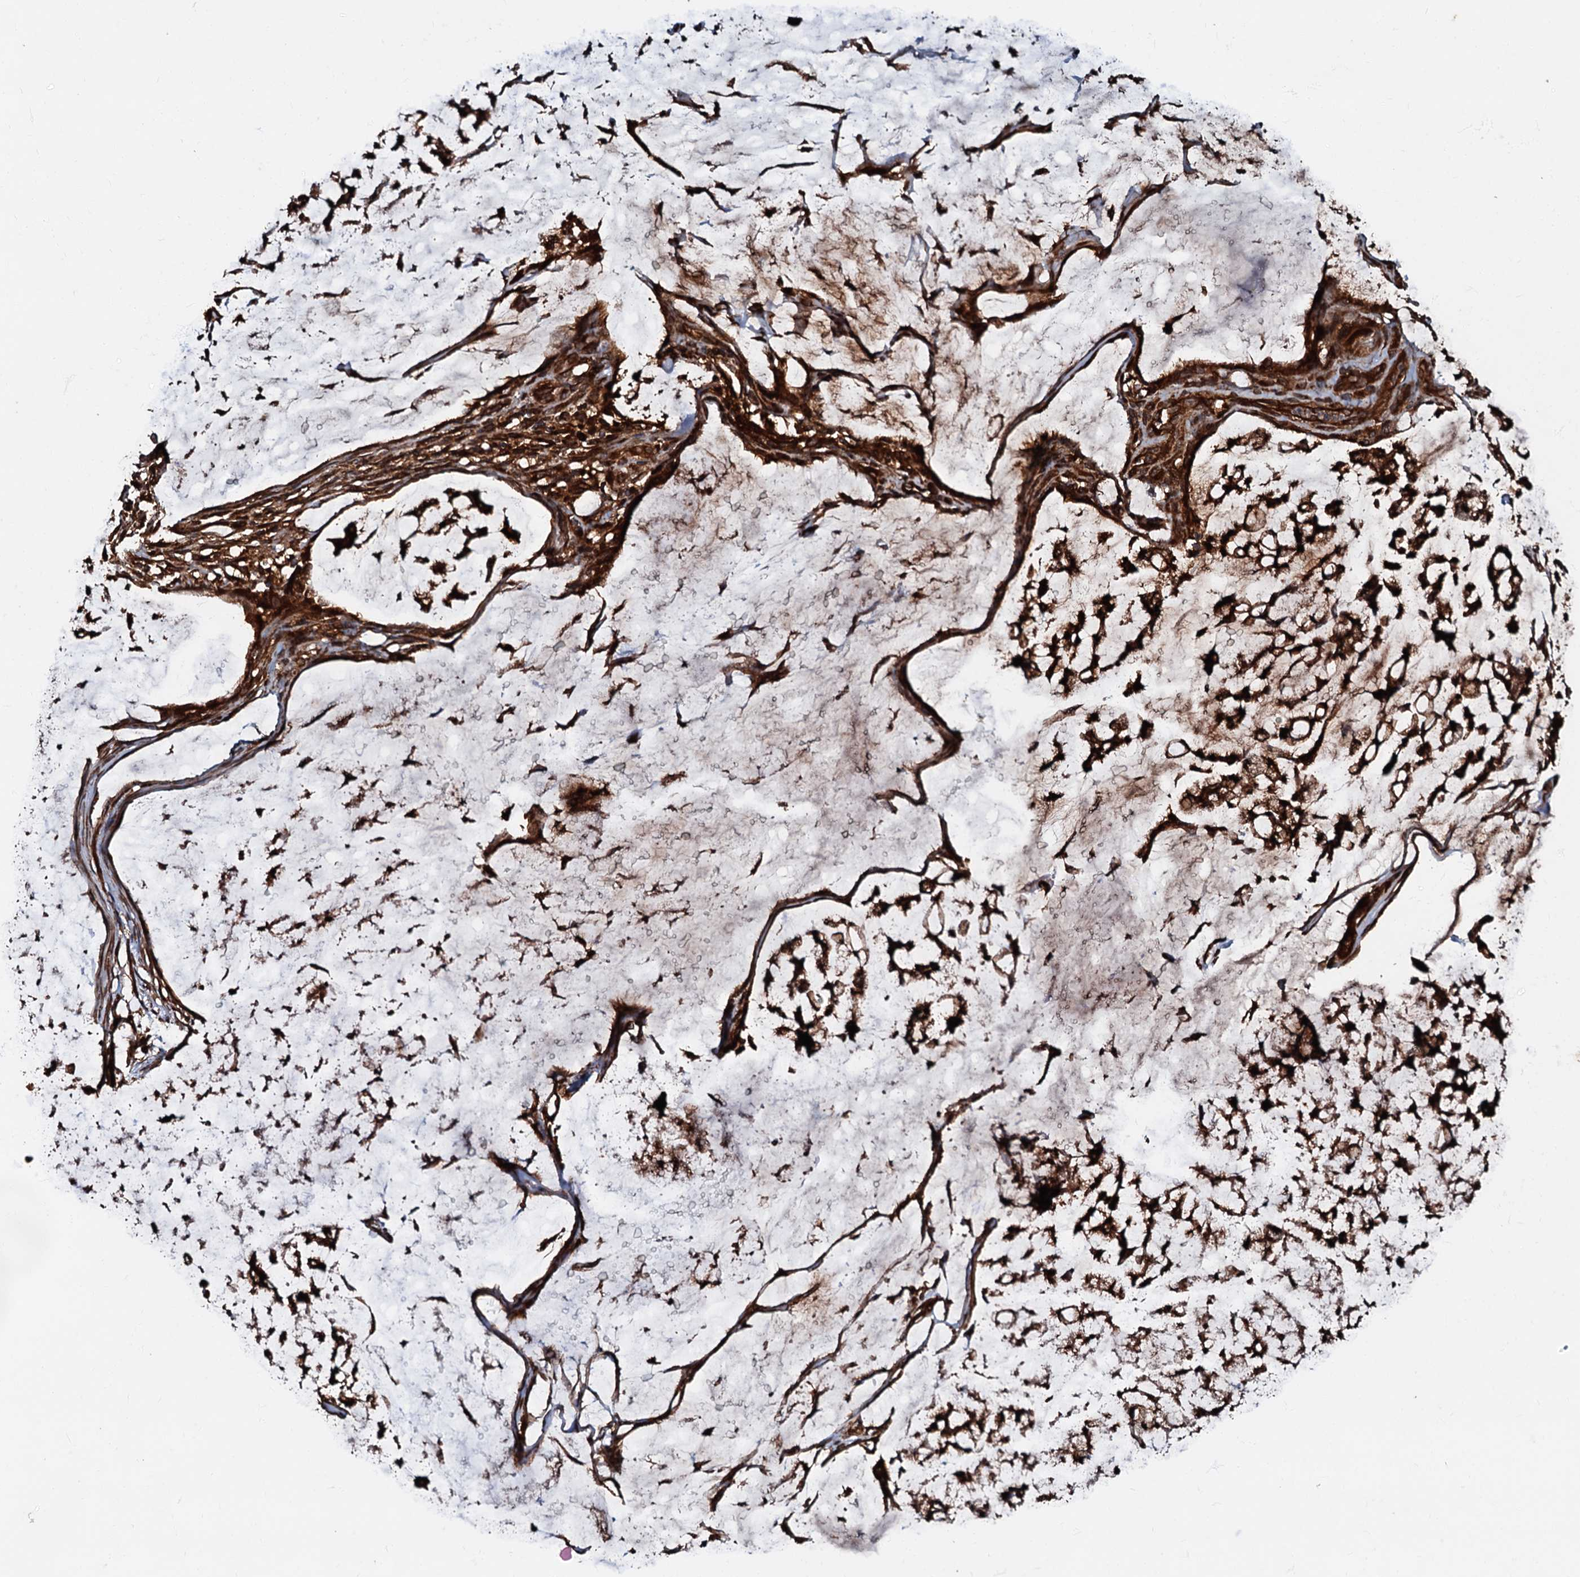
{"staining": {"intensity": "strong", "quantity": ">75%", "location": "cytoplasmic/membranous"}, "tissue": "stomach cancer", "cell_type": "Tumor cells", "image_type": "cancer", "snomed": [{"axis": "morphology", "description": "Adenocarcinoma, NOS"}, {"axis": "topography", "description": "Stomach, lower"}], "caption": "Immunohistochemical staining of human stomach cancer (adenocarcinoma) reveals high levels of strong cytoplasmic/membranous positivity in approximately >75% of tumor cells.", "gene": "BLOC1S6", "patient": {"sex": "male", "age": 67}}